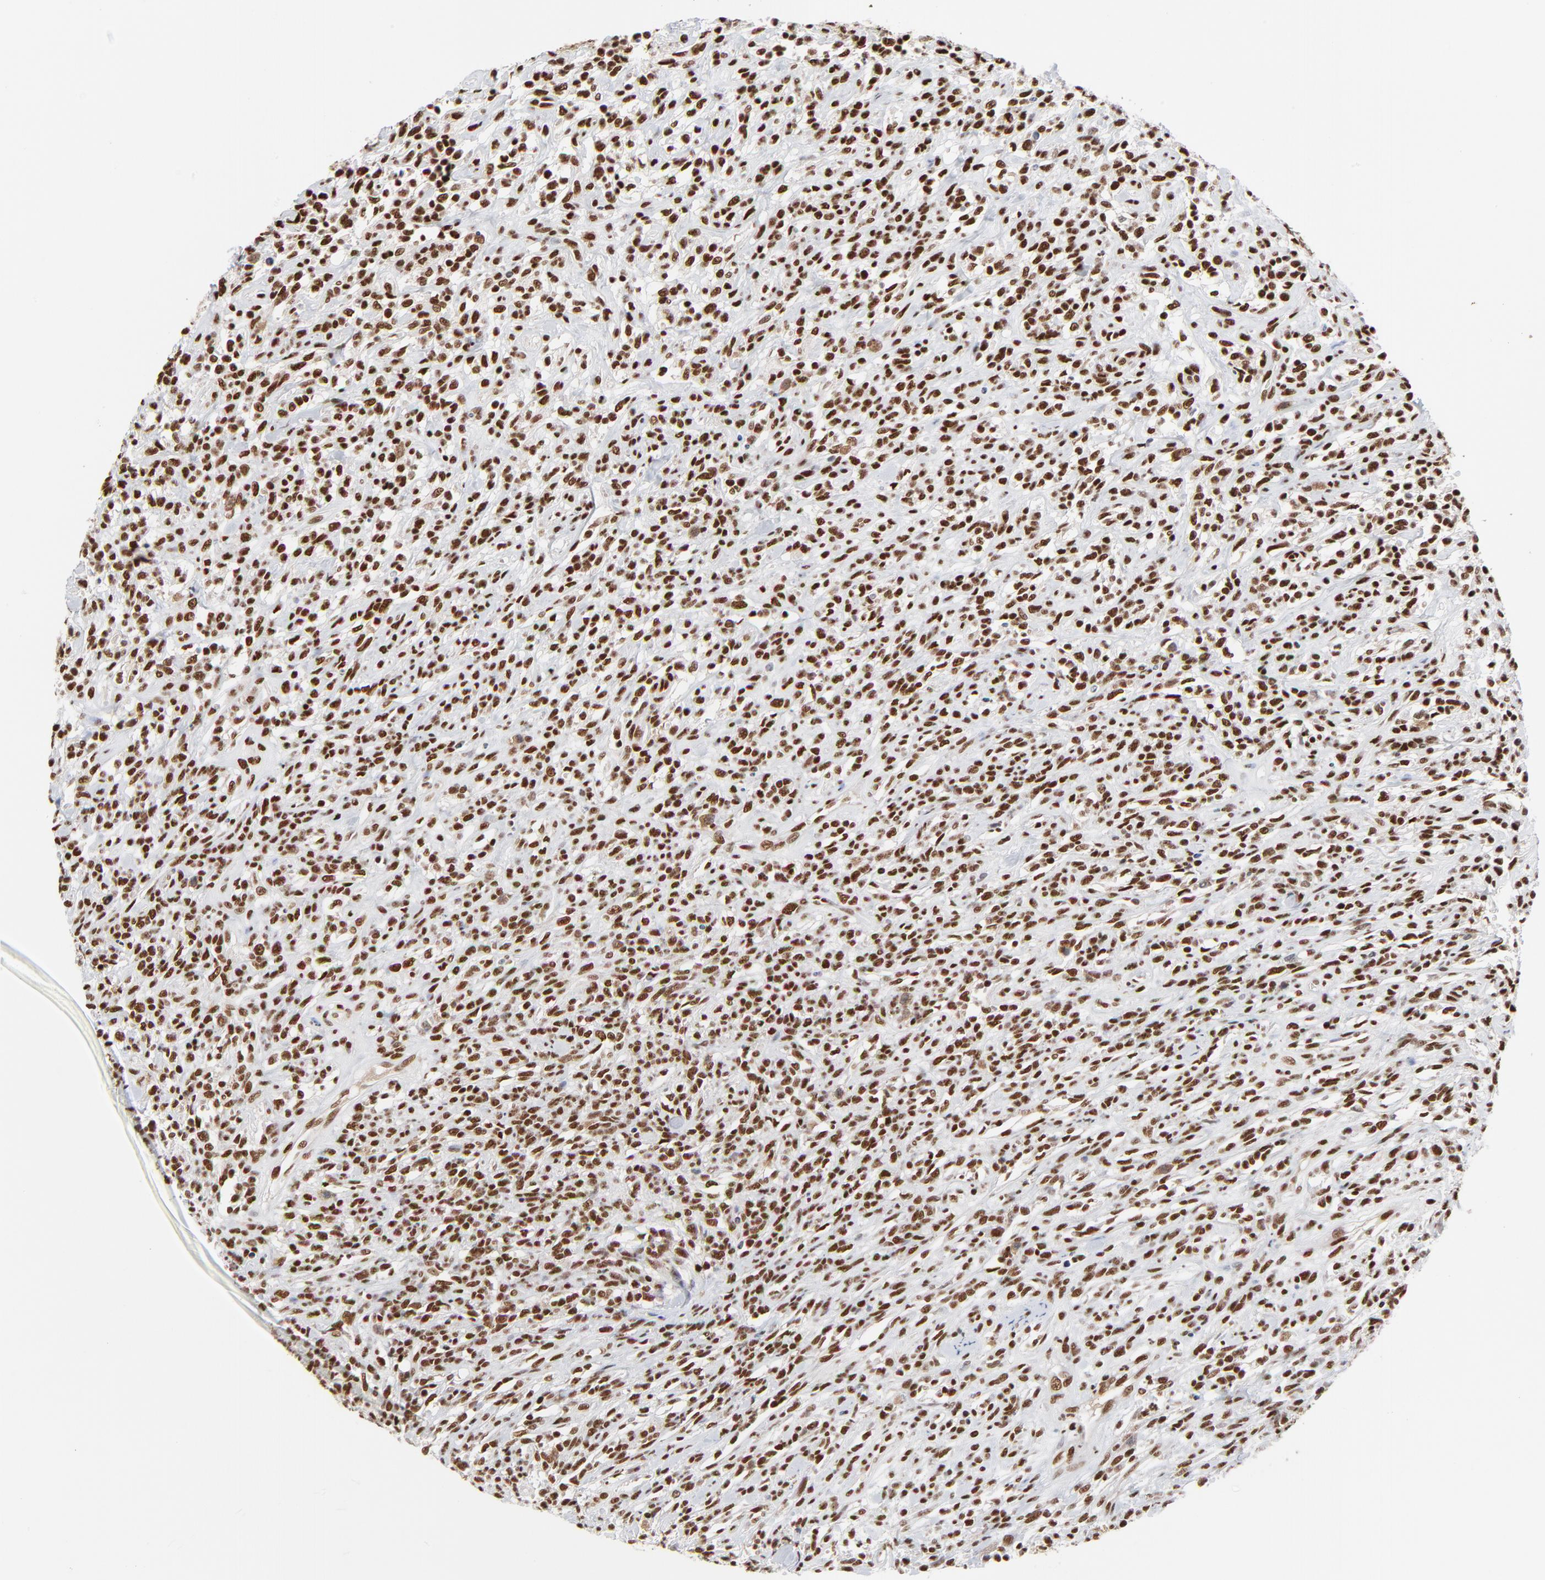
{"staining": {"intensity": "strong", "quantity": ">75%", "location": "nuclear"}, "tissue": "lymphoma", "cell_type": "Tumor cells", "image_type": "cancer", "snomed": [{"axis": "morphology", "description": "Malignant lymphoma, non-Hodgkin's type, High grade"}, {"axis": "topography", "description": "Lymph node"}], "caption": "Malignant lymphoma, non-Hodgkin's type (high-grade) stained with immunohistochemistry (IHC) shows strong nuclear positivity in approximately >75% of tumor cells. The staining was performed using DAB (3,3'-diaminobenzidine) to visualize the protein expression in brown, while the nuclei were stained in blue with hematoxylin (Magnification: 20x).", "gene": "CREB1", "patient": {"sex": "female", "age": 73}}